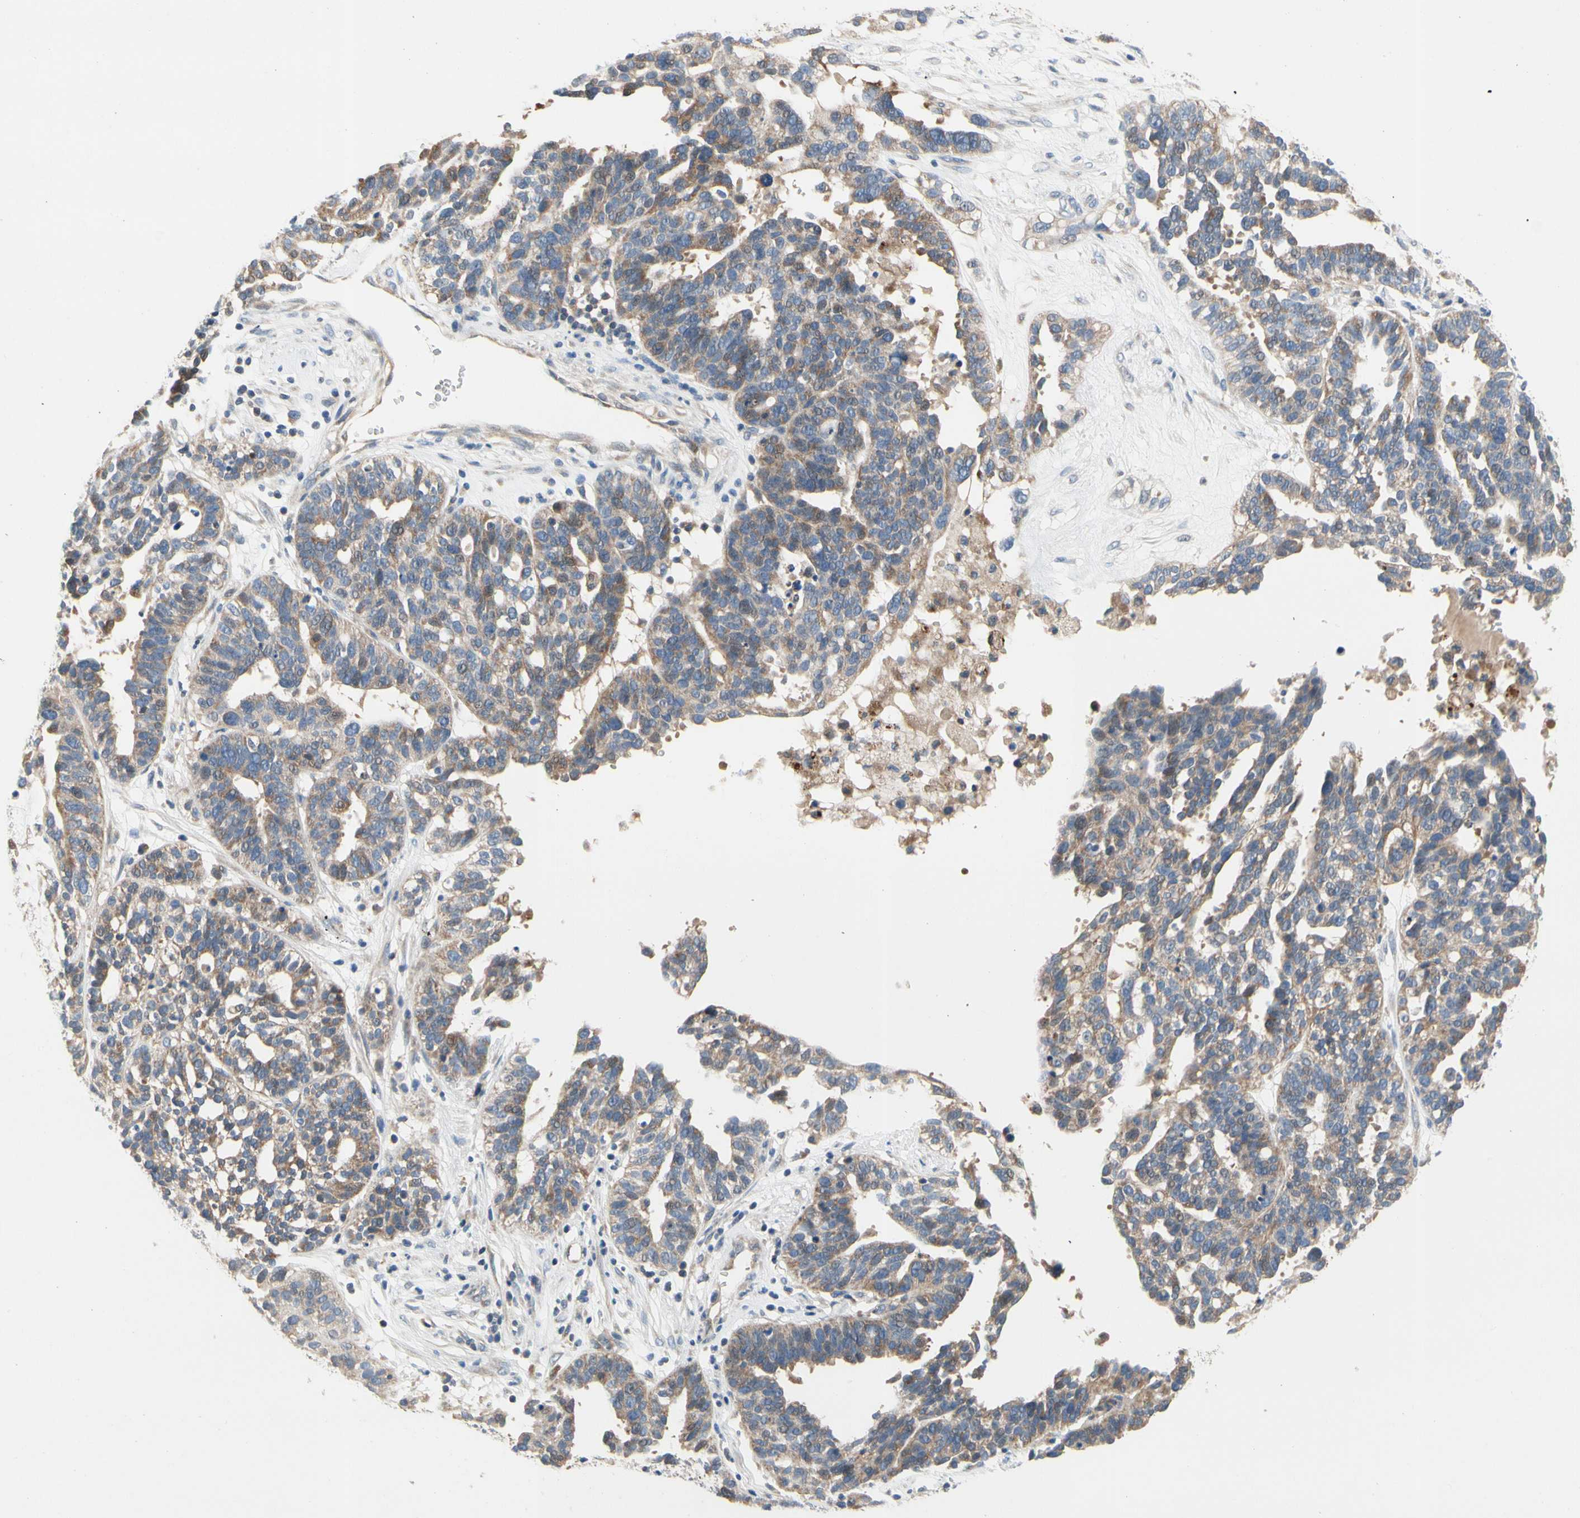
{"staining": {"intensity": "moderate", "quantity": ">75%", "location": "cytoplasmic/membranous"}, "tissue": "ovarian cancer", "cell_type": "Tumor cells", "image_type": "cancer", "snomed": [{"axis": "morphology", "description": "Cystadenocarcinoma, serous, NOS"}, {"axis": "topography", "description": "Ovary"}], "caption": "High-magnification brightfield microscopy of ovarian cancer (serous cystadenocarcinoma) stained with DAB (3,3'-diaminobenzidine) (brown) and counterstained with hematoxylin (blue). tumor cells exhibit moderate cytoplasmic/membranous staining is present in about>75% of cells. The staining was performed using DAB (3,3'-diaminobenzidine), with brown indicating positive protein expression. Nuclei are stained blue with hematoxylin.", "gene": "KLHDC8B", "patient": {"sex": "female", "age": 59}}